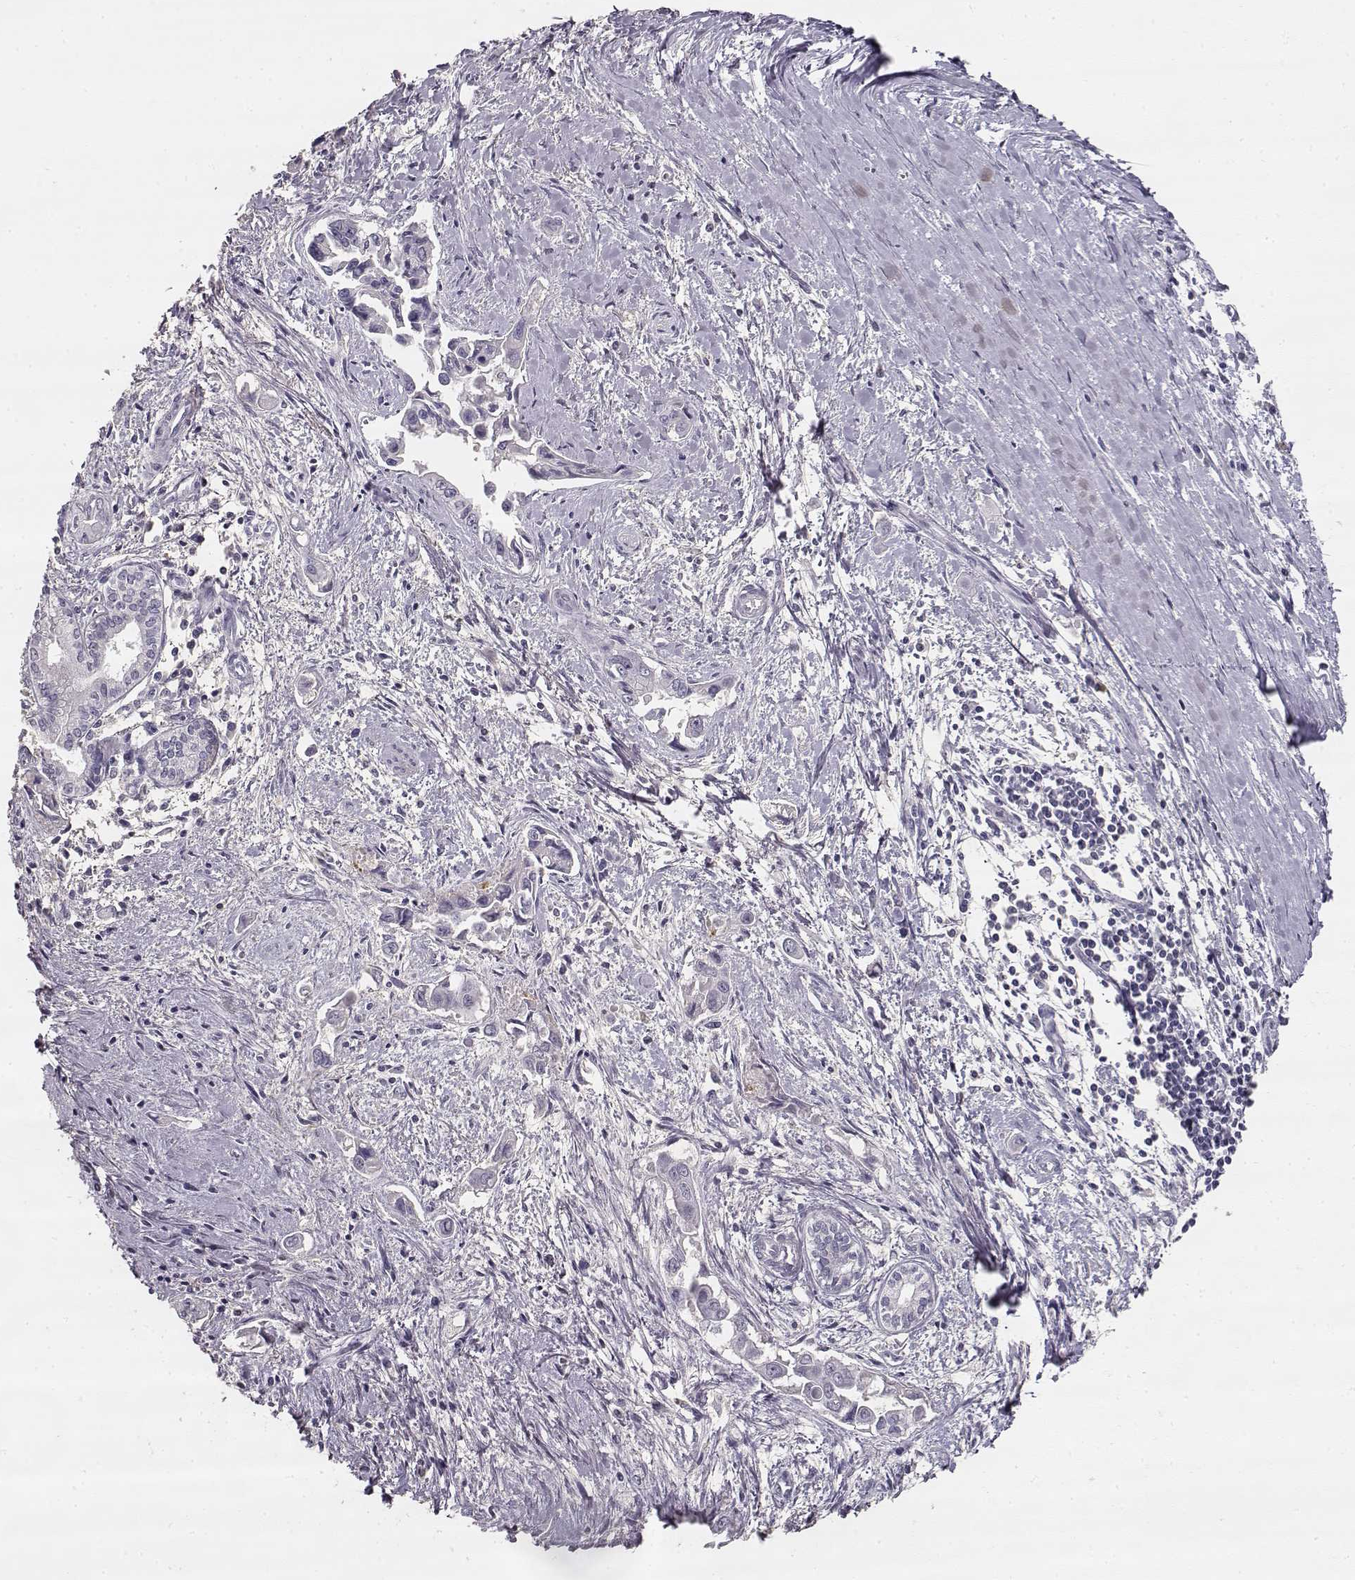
{"staining": {"intensity": "negative", "quantity": "none", "location": "none"}, "tissue": "pancreatic cancer", "cell_type": "Tumor cells", "image_type": "cancer", "snomed": [{"axis": "morphology", "description": "Adenocarcinoma, NOS"}, {"axis": "topography", "description": "Pancreas"}], "caption": "Immunohistochemical staining of pancreatic cancer demonstrates no significant positivity in tumor cells. Nuclei are stained in blue.", "gene": "TPH2", "patient": {"sex": "male", "age": 60}}